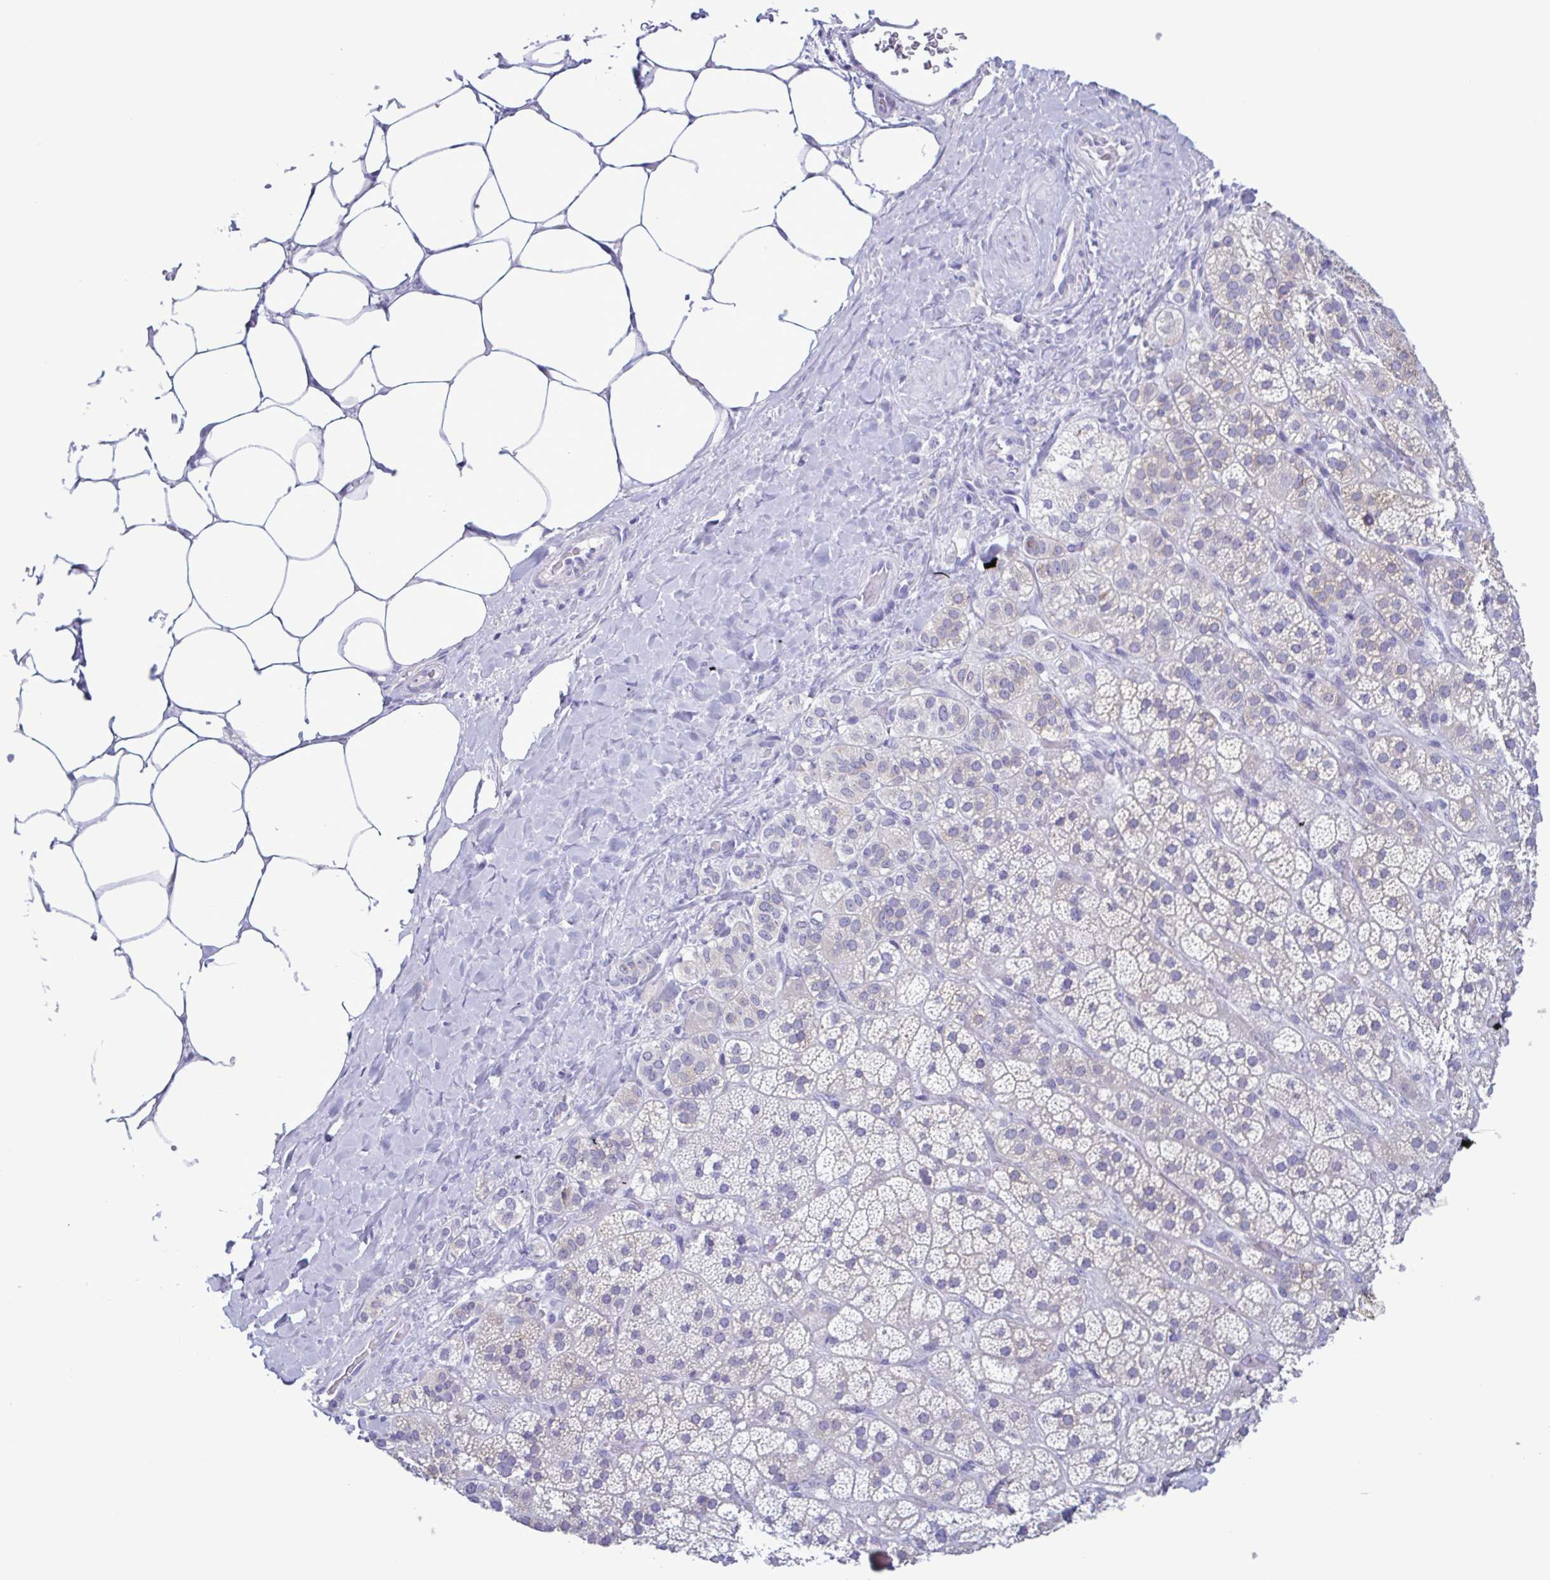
{"staining": {"intensity": "negative", "quantity": "none", "location": "none"}, "tissue": "adrenal gland", "cell_type": "Glandular cells", "image_type": "normal", "snomed": [{"axis": "morphology", "description": "Normal tissue, NOS"}, {"axis": "topography", "description": "Adrenal gland"}], "caption": "This is a histopathology image of IHC staining of benign adrenal gland, which shows no positivity in glandular cells.", "gene": "INAFM1", "patient": {"sex": "male", "age": 57}}